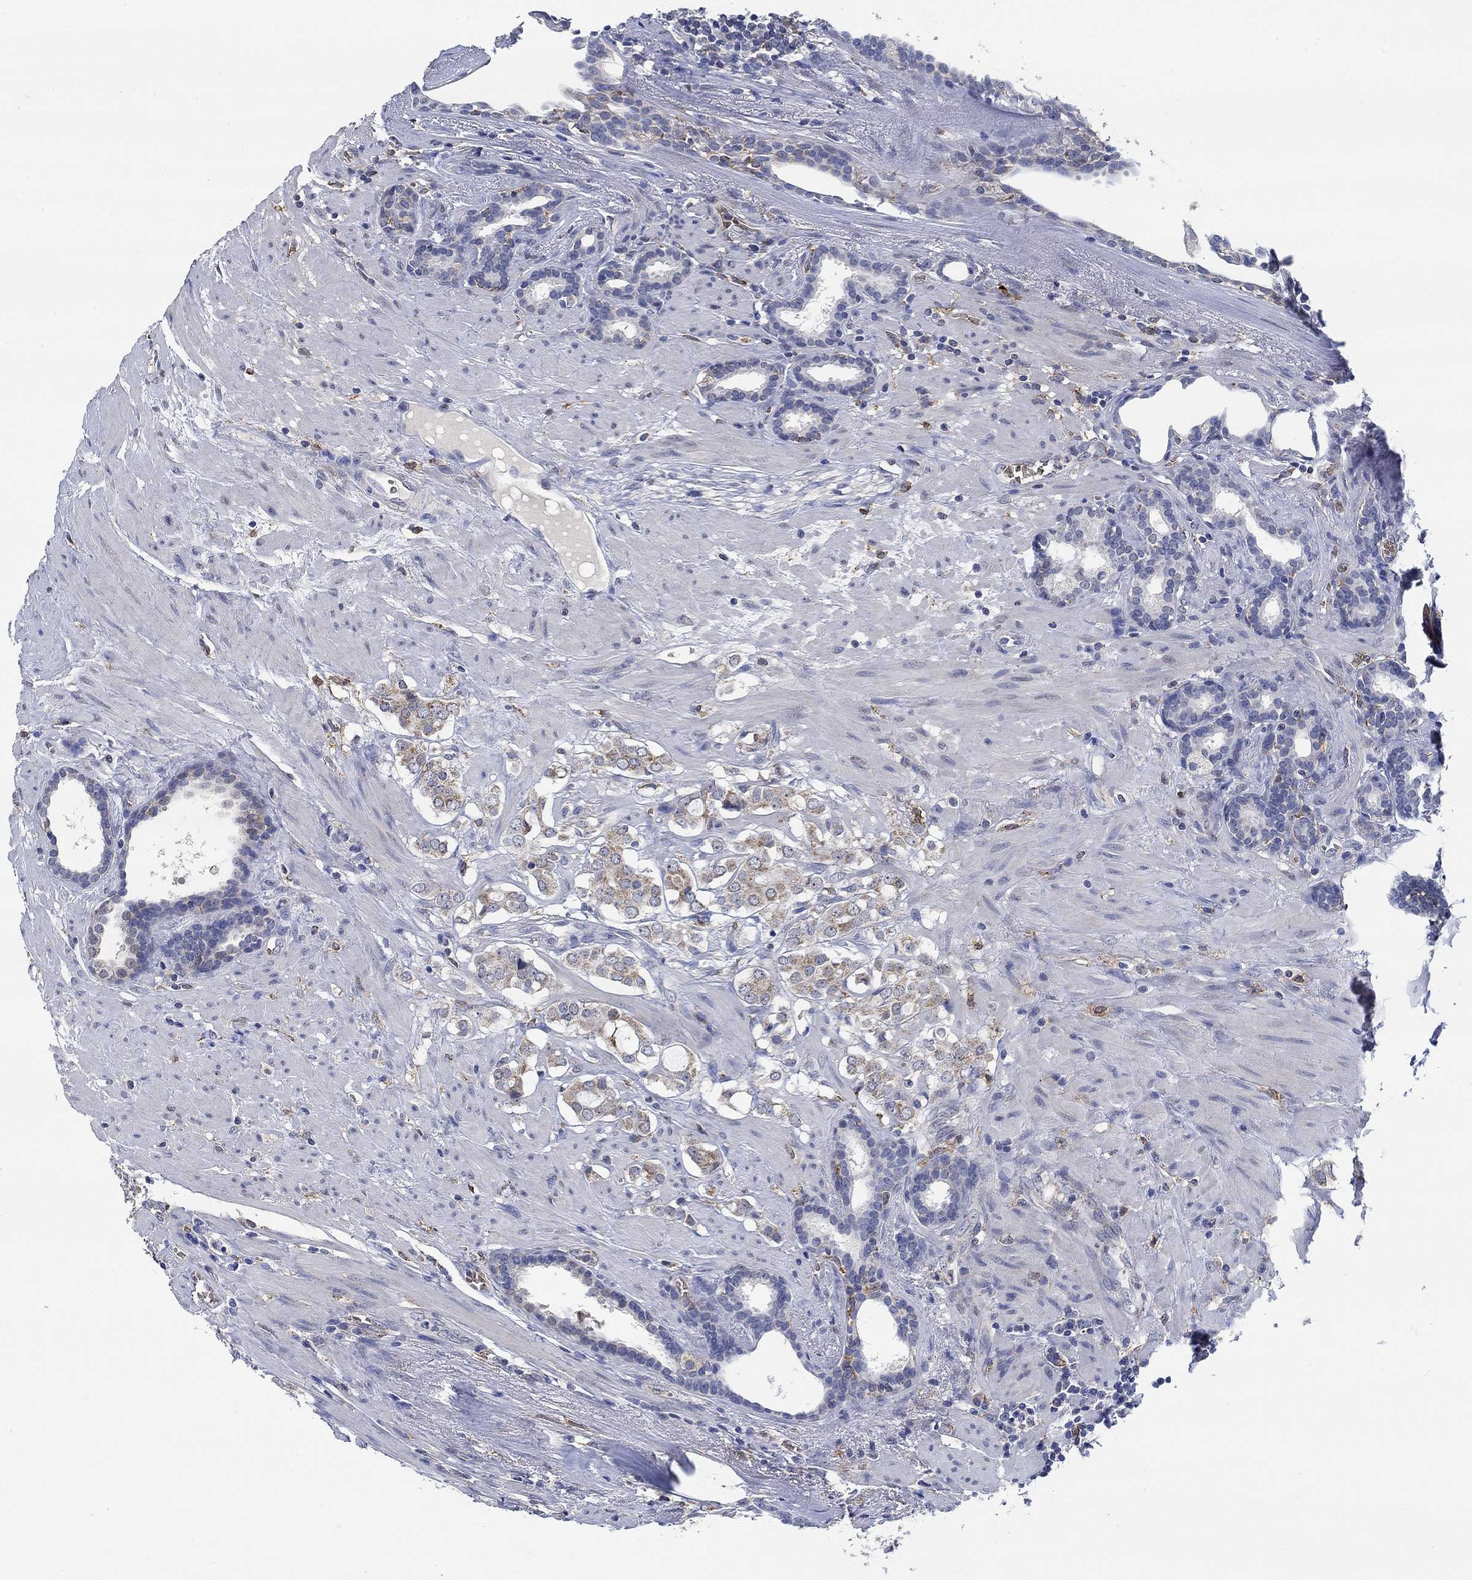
{"staining": {"intensity": "weak", "quantity": "25%-75%", "location": "cytoplasmic/membranous"}, "tissue": "prostate cancer", "cell_type": "Tumor cells", "image_type": "cancer", "snomed": [{"axis": "morphology", "description": "Adenocarcinoma, NOS"}, {"axis": "topography", "description": "Prostate"}], "caption": "Protein staining displays weak cytoplasmic/membranous positivity in approximately 25%-75% of tumor cells in prostate cancer (adenocarcinoma). Immunohistochemistry (ihc) stains the protein in brown and the nuclei are stained blue.", "gene": "MPP1", "patient": {"sex": "male", "age": 66}}